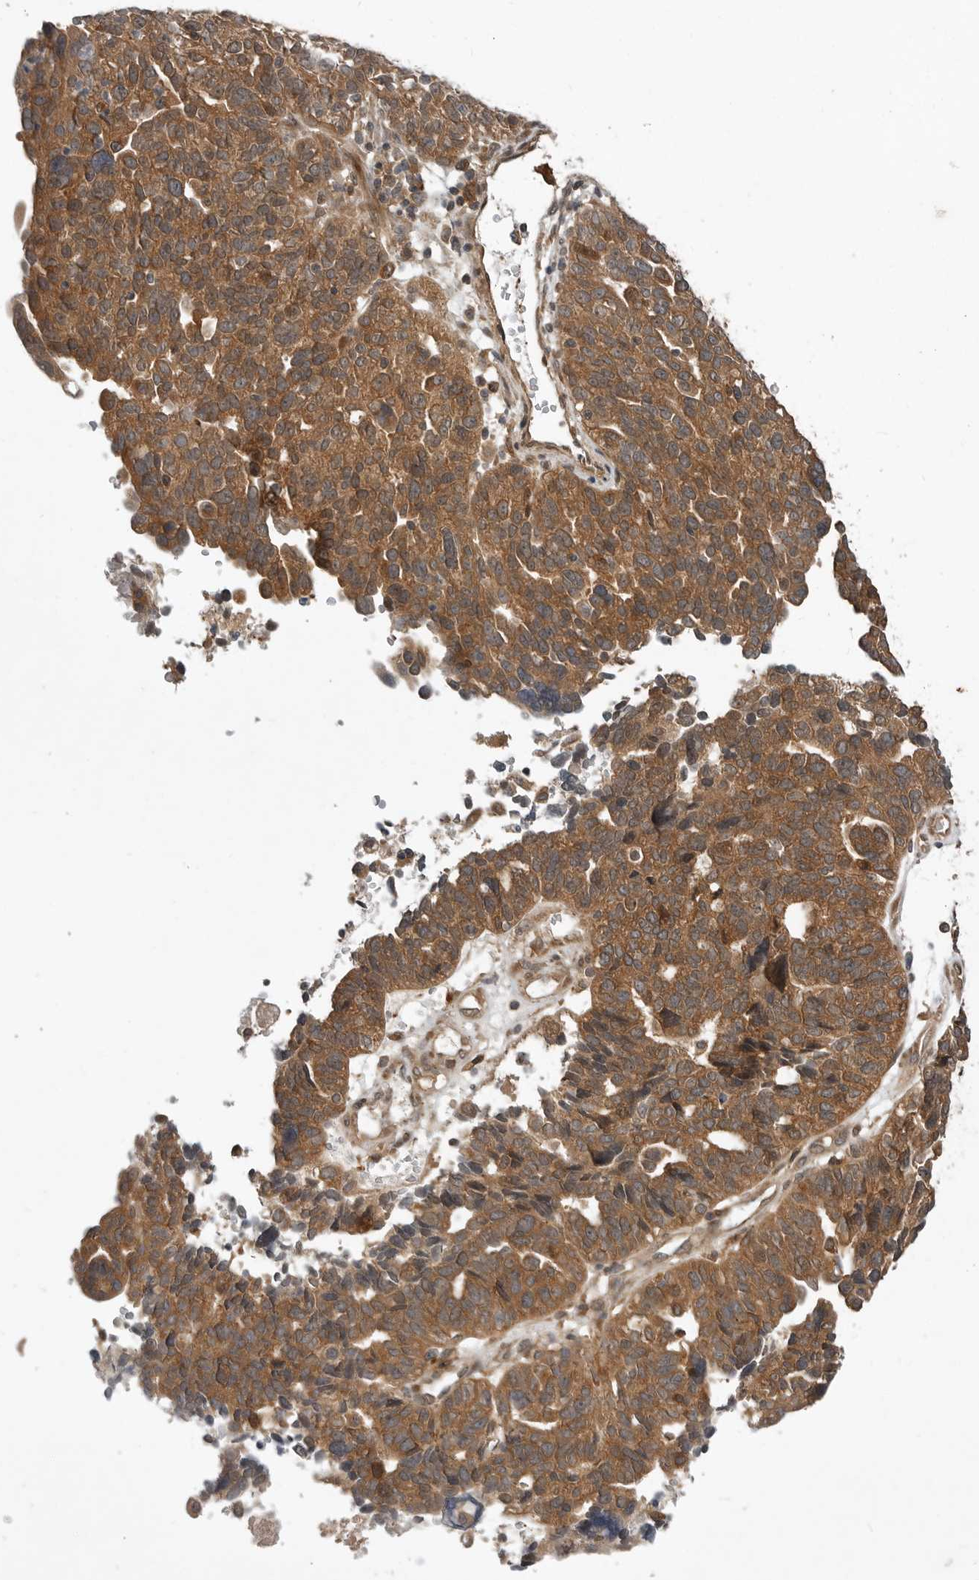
{"staining": {"intensity": "moderate", "quantity": ">75%", "location": "cytoplasmic/membranous"}, "tissue": "ovarian cancer", "cell_type": "Tumor cells", "image_type": "cancer", "snomed": [{"axis": "morphology", "description": "Cystadenocarcinoma, serous, NOS"}, {"axis": "topography", "description": "Ovary"}], "caption": "An immunohistochemistry histopathology image of tumor tissue is shown. Protein staining in brown shows moderate cytoplasmic/membranous positivity in ovarian cancer (serous cystadenocarcinoma) within tumor cells.", "gene": "OSBPL9", "patient": {"sex": "female", "age": 59}}